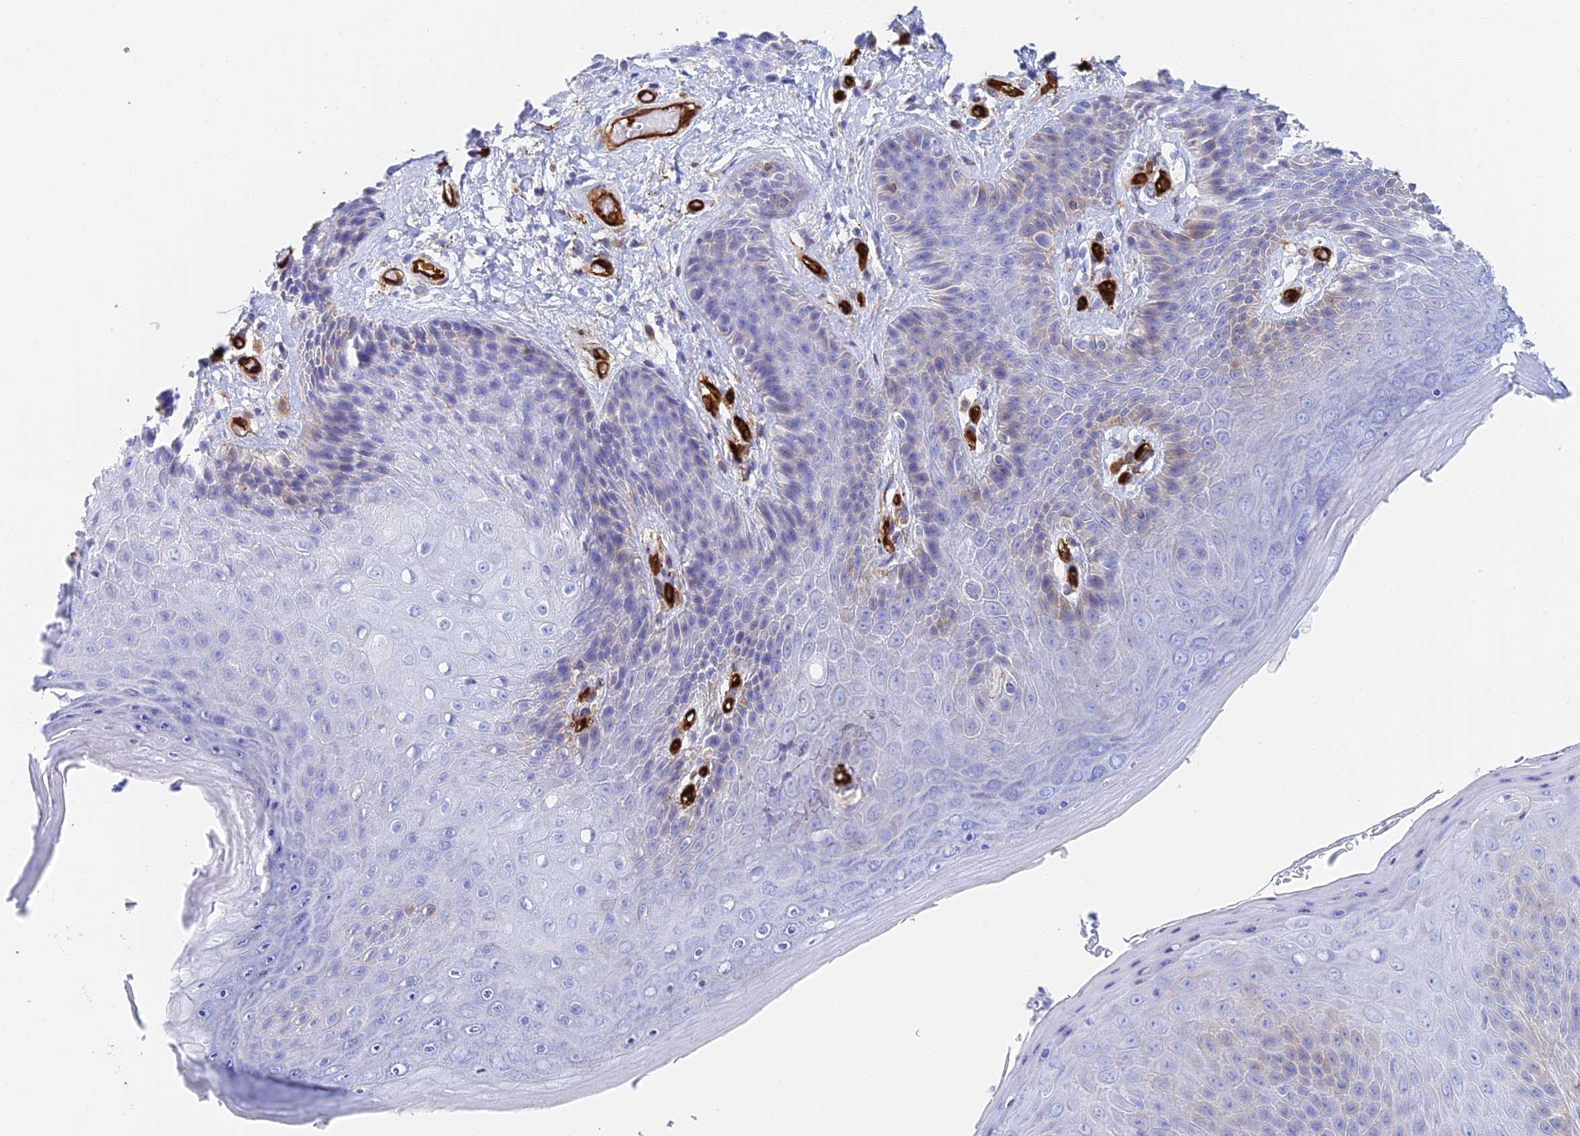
{"staining": {"intensity": "negative", "quantity": "none", "location": "none"}, "tissue": "skin", "cell_type": "Epidermal cells", "image_type": "normal", "snomed": [{"axis": "morphology", "description": "Normal tissue, NOS"}, {"axis": "topography", "description": "Anal"}], "caption": "Protein analysis of normal skin demonstrates no significant staining in epidermal cells. The staining was performed using DAB (3,3'-diaminobenzidine) to visualize the protein expression in brown, while the nuclei were stained in blue with hematoxylin (Magnification: 20x).", "gene": "CRIP2", "patient": {"sex": "female", "age": 89}}